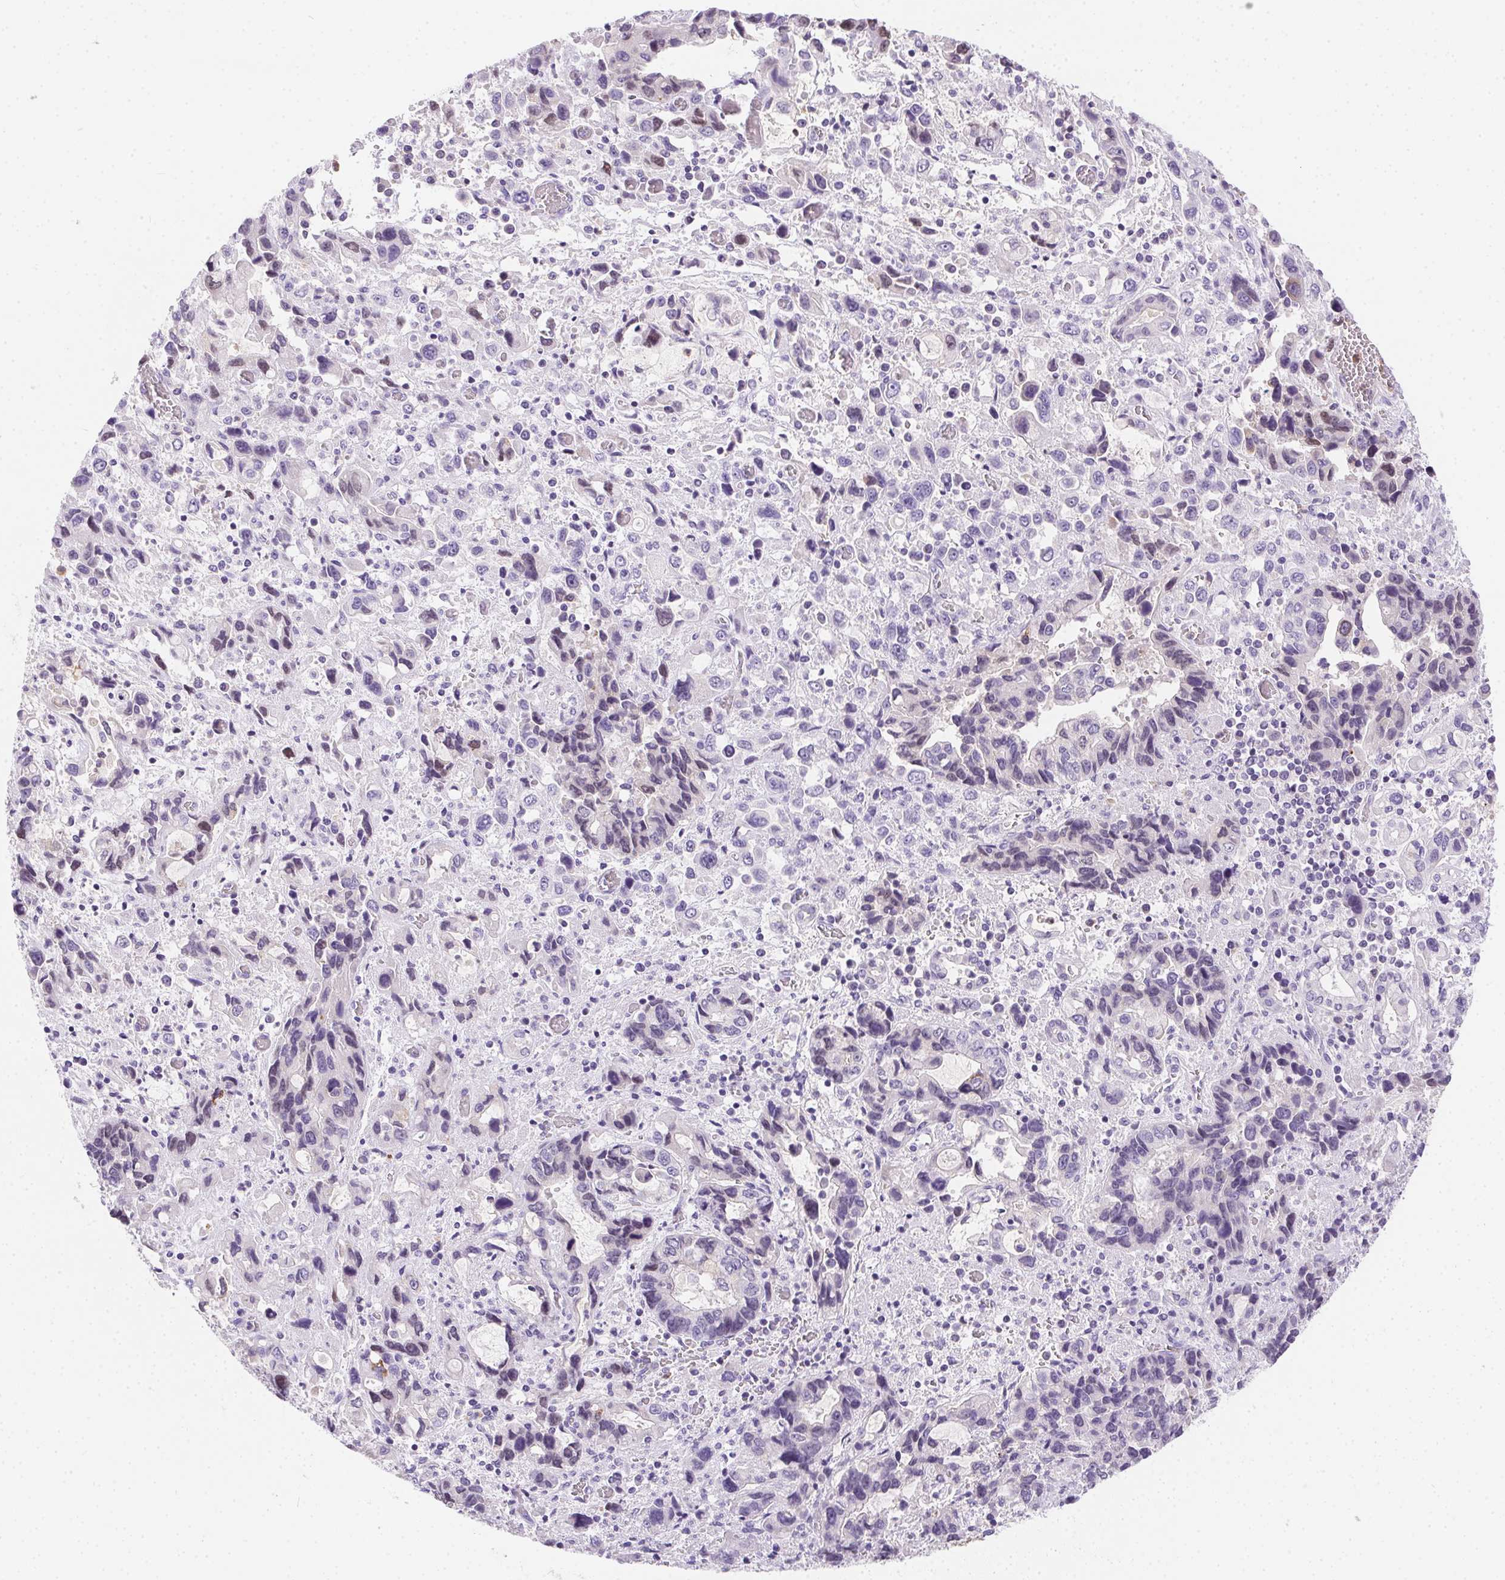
{"staining": {"intensity": "weak", "quantity": "25%-75%", "location": "nuclear"}, "tissue": "stomach cancer", "cell_type": "Tumor cells", "image_type": "cancer", "snomed": [{"axis": "morphology", "description": "Adenocarcinoma, NOS"}, {"axis": "topography", "description": "Stomach, upper"}], "caption": "Immunohistochemistry (DAB (3,3'-diaminobenzidine)) staining of human stomach cancer (adenocarcinoma) displays weak nuclear protein staining in approximately 25%-75% of tumor cells.", "gene": "SSTR4", "patient": {"sex": "female", "age": 81}}